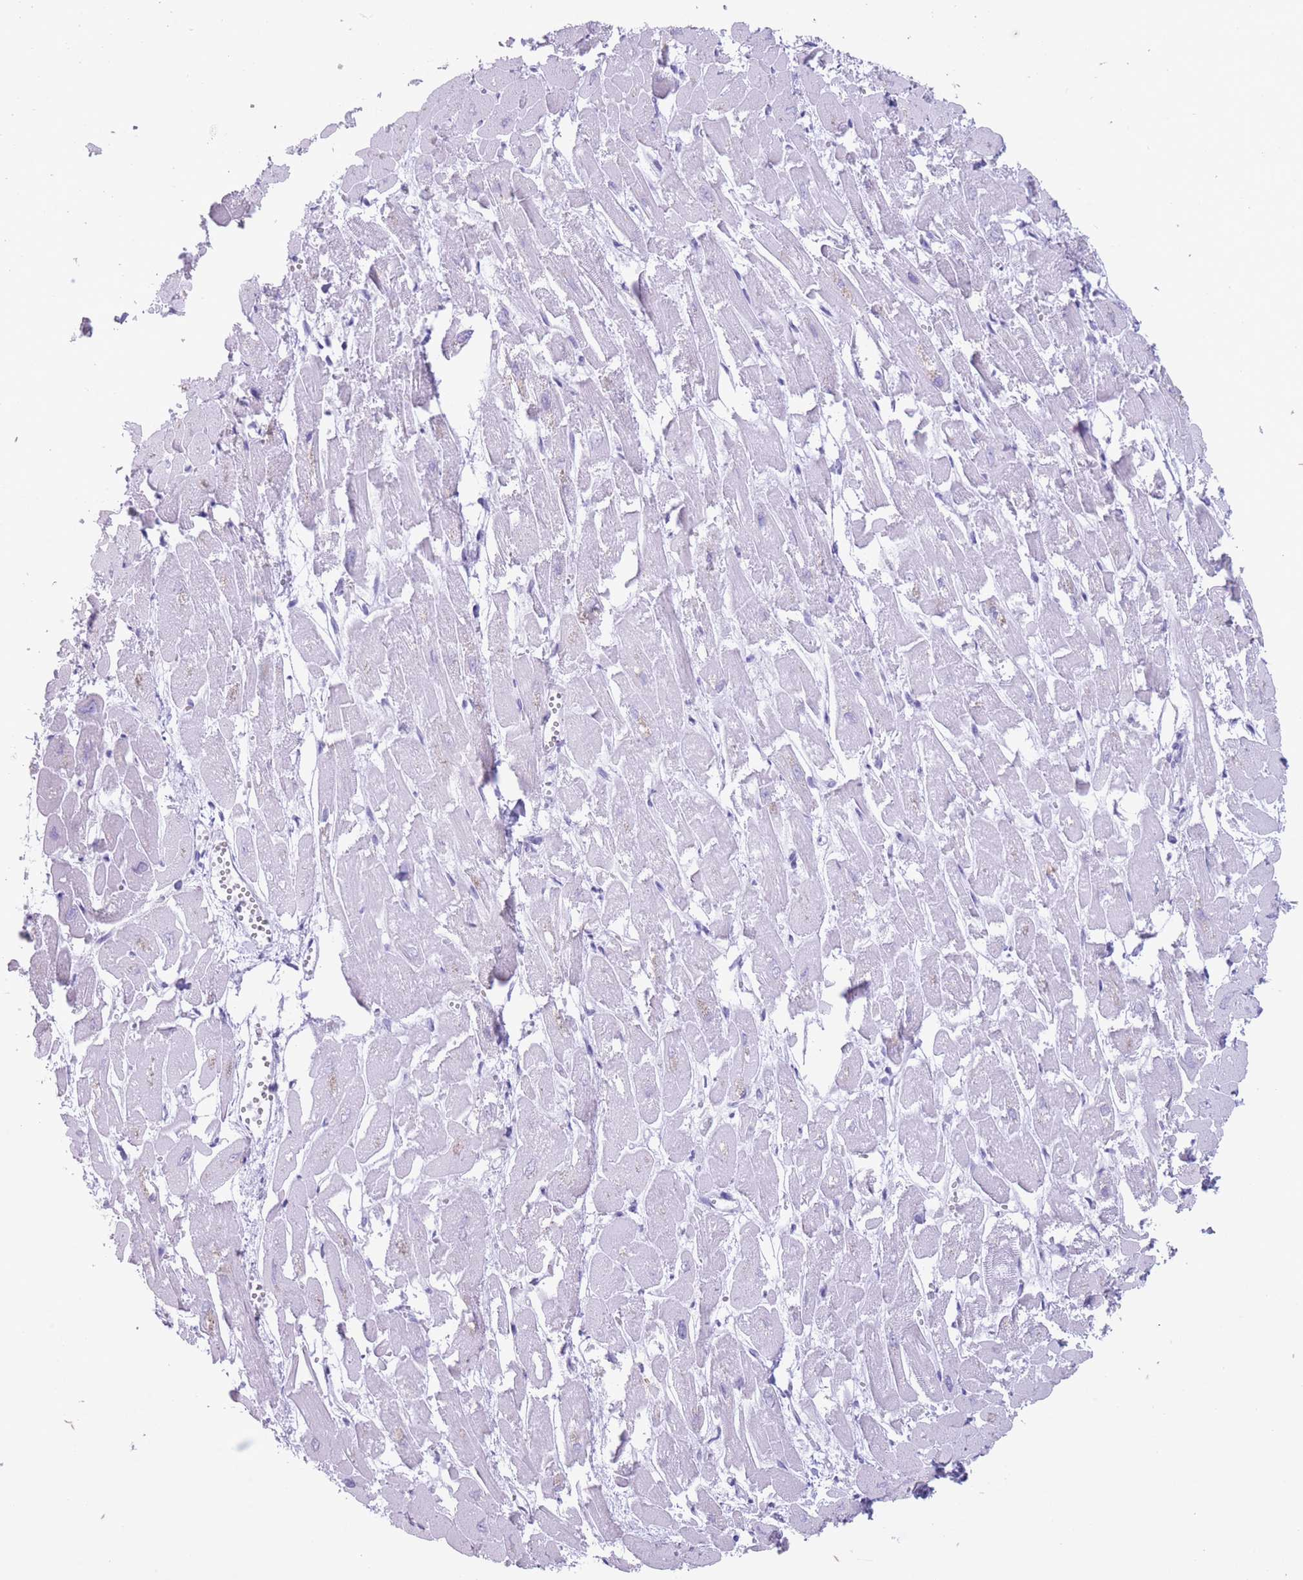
{"staining": {"intensity": "negative", "quantity": "none", "location": "none"}, "tissue": "heart muscle", "cell_type": "Cardiomyocytes", "image_type": "normal", "snomed": [{"axis": "morphology", "description": "Normal tissue, NOS"}, {"axis": "topography", "description": "Heart"}], "caption": "Immunohistochemistry (IHC) photomicrograph of benign heart muscle: heart muscle stained with DAB (3,3'-diaminobenzidine) demonstrates no significant protein expression in cardiomyocytes. The staining is performed using DAB brown chromogen with nuclei counter-stained in using hematoxylin.", "gene": "OR4F16", "patient": {"sex": "male", "age": 54}}